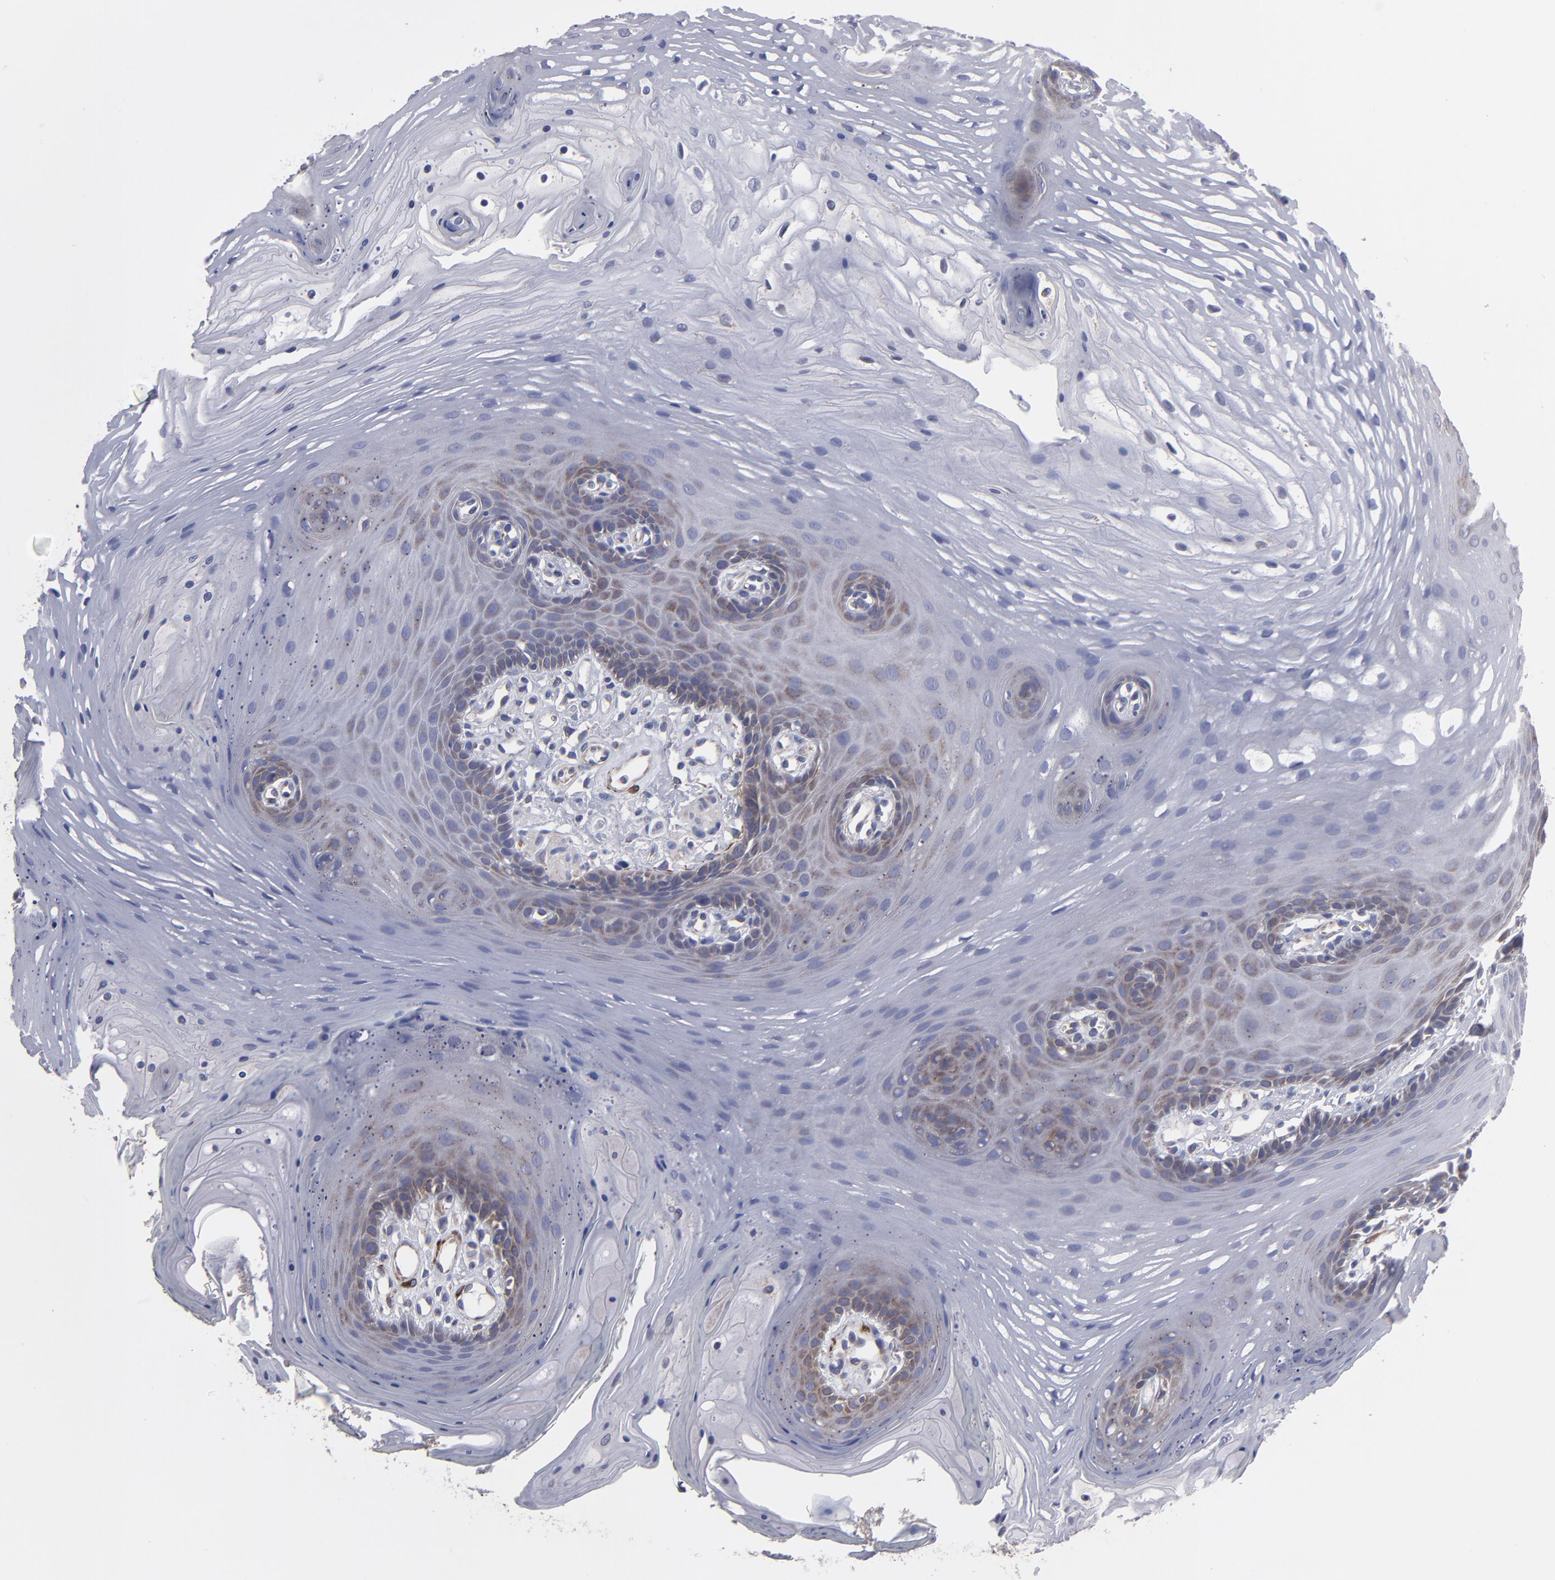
{"staining": {"intensity": "weak", "quantity": "<25%", "location": "cytoplasmic/membranous"}, "tissue": "oral mucosa", "cell_type": "Squamous epithelial cells", "image_type": "normal", "snomed": [{"axis": "morphology", "description": "Normal tissue, NOS"}, {"axis": "topography", "description": "Oral tissue"}], "caption": "Photomicrograph shows no significant protein staining in squamous epithelial cells of normal oral mucosa. (Stains: DAB immunohistochemistry (IHC) with hematoxylin counter stain, Microscopy: brightfield microscopy at high magnification).", "gene": "SLMAP", "patient": {"sex": "male", "age": 62}}